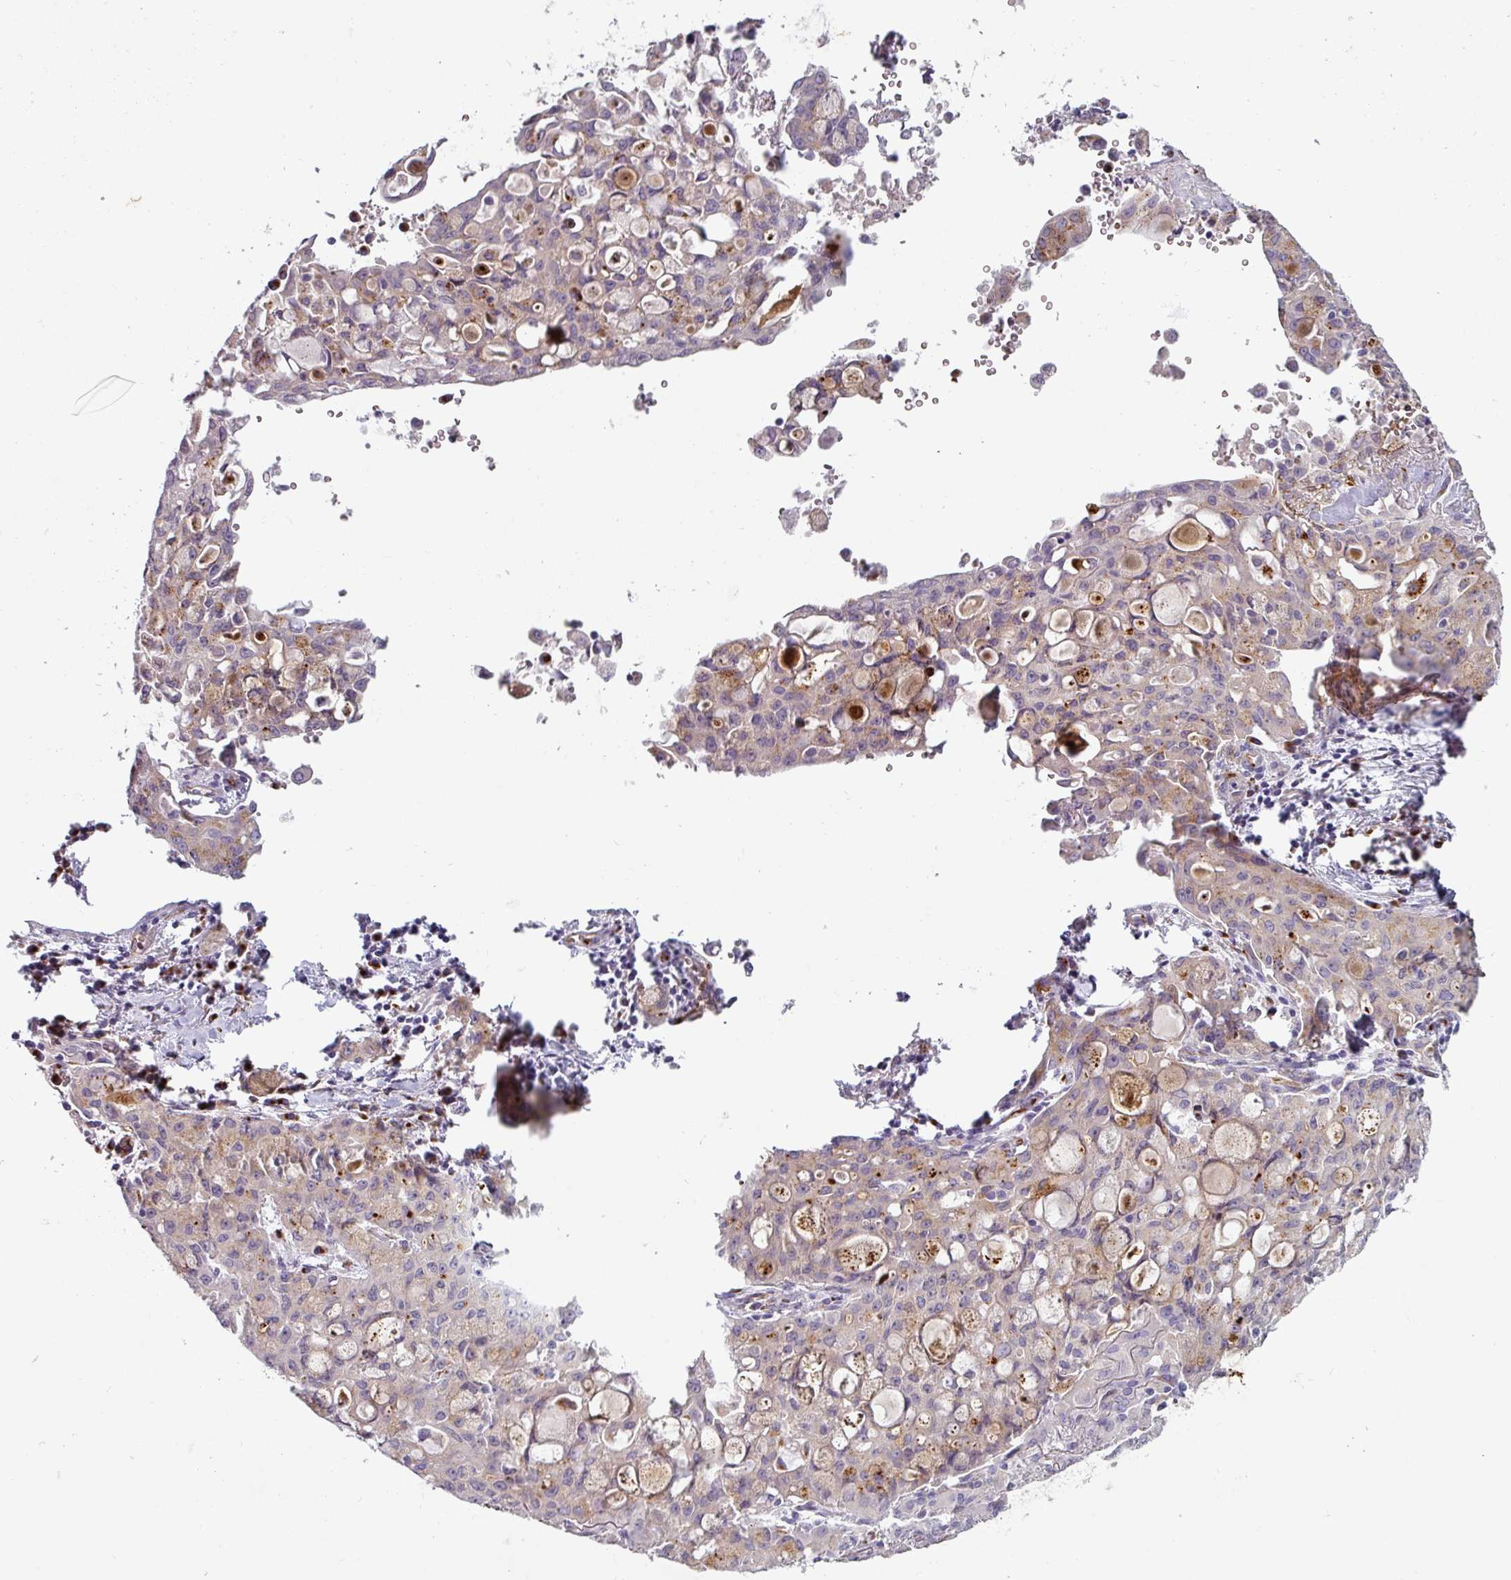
{"staining": {"intensity": "weak", "quantity": "<25%", "location": "cytoplasmic/membranous"}, "tissue": "lung cancer", "cell_type": "Tumor cells", "image_type": "cancer", "snomed": [{"axis": "morphology", "description": "Adenocarcinoma, NOS"}, {"axis": "topography", "description": "Lung"}], "caption": "An immunohistochemistry (IHC) micrograph of lung cancer is shown. There is no staining in tumor cells of lung cancer. (Brightfield microscopy of DAB (3,3'-diaminobenzidine) immunohistochemistry at high magnification).", "gene": "PRODH2", "patient": {"sex": "female", "age": 44}}